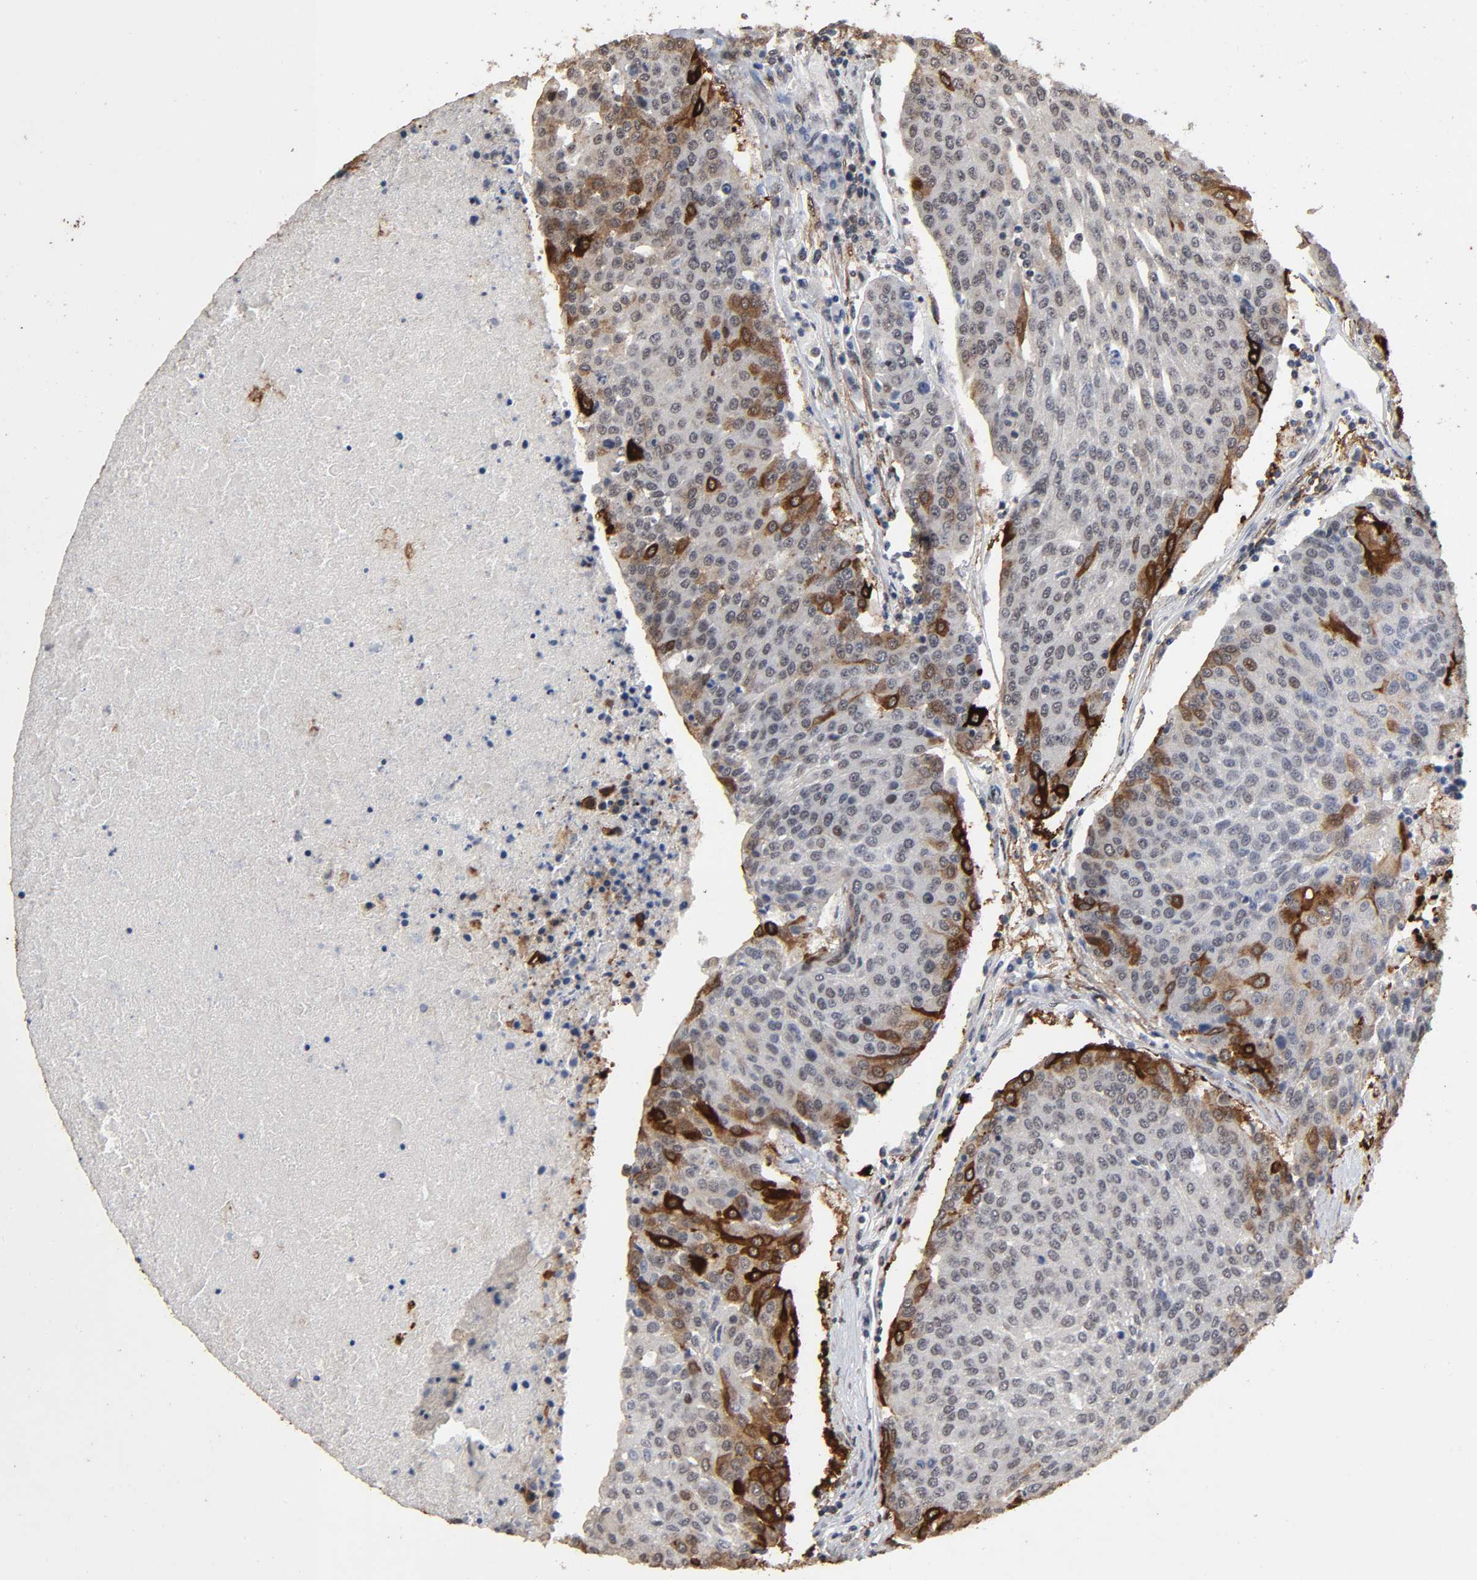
{"staining": {"intensity": "strong", "quantity": "<25%", "location": "cytoplasmic/membranous,nuclear"}, "tissue": "urothelial cancer", "cell_type": "Tumor cells", "image_type": "cancer", "snomed": [{"axis": "morphology", "description": "Urothelial carcinoma, High grade"}, {"axis": "topography", "description": "Urinary bladder"}], "caption": "Protein expression analysis of human urothelial carcinoma (high-grade) reveals strong cytoplasmic/membranous and nuclear staining in approximately <25% of tumor cells.", "gene": "AHNAK2", "patient": {"sex": "female", "age": 85}}